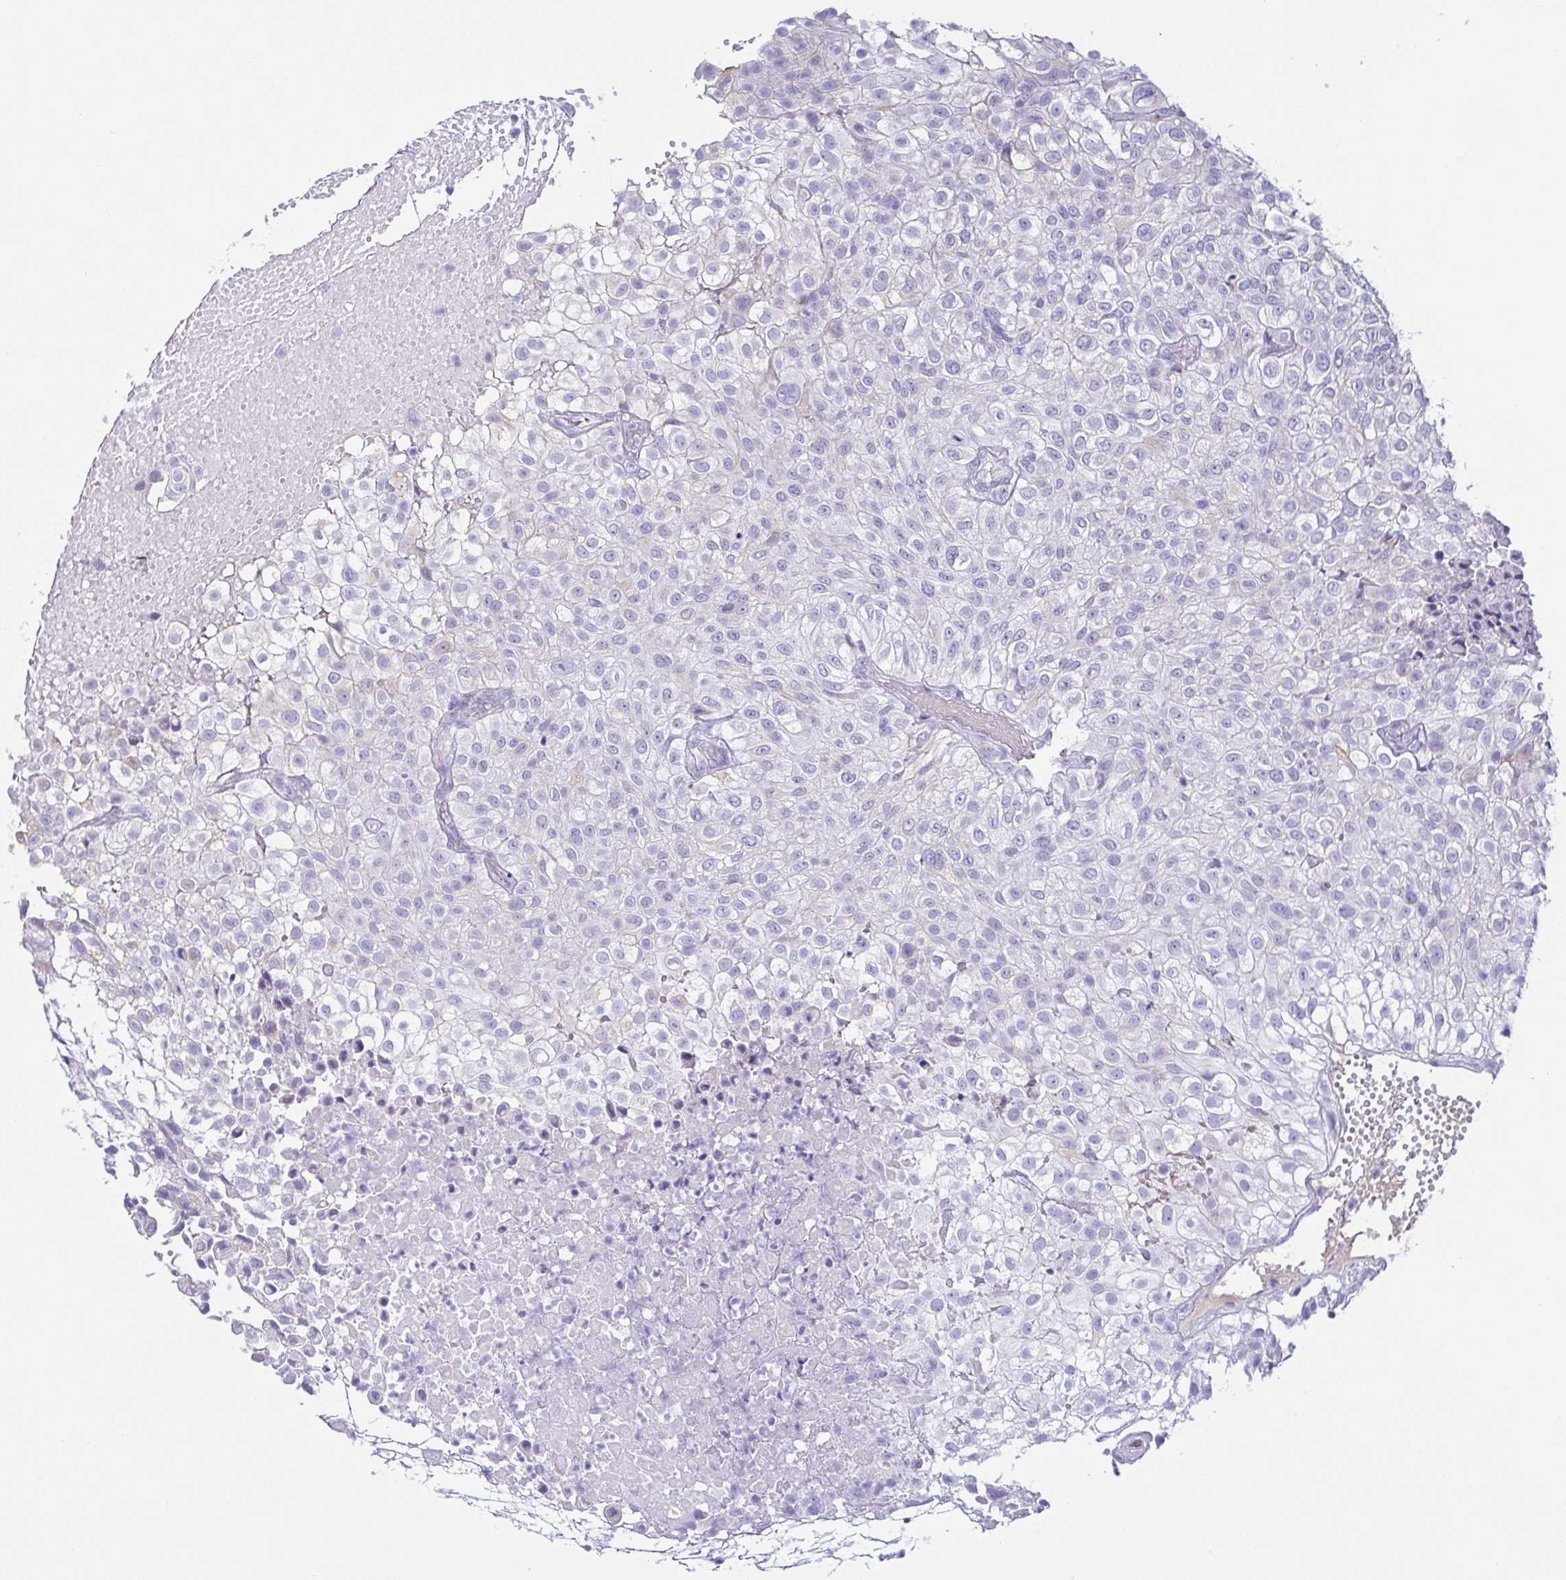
{"staining": {"intensity": "negative", "quantity": "none", "location": "none"}, "tissue": "urothelial cancer", "cell_type": "Tumor cells", "image_type": "cancer", "snomed": [{"axis": "morphology", "description": "Urothelial carcinoma, High grade"}, {"axis": "topography", "description": "Urinary bladder"}], "caption": "A micrograph of human urothelial cancer is negative for staining in tumor cells.", "gene": "LDLRAD1", "patient": {"sex": "male", "age": 56}}